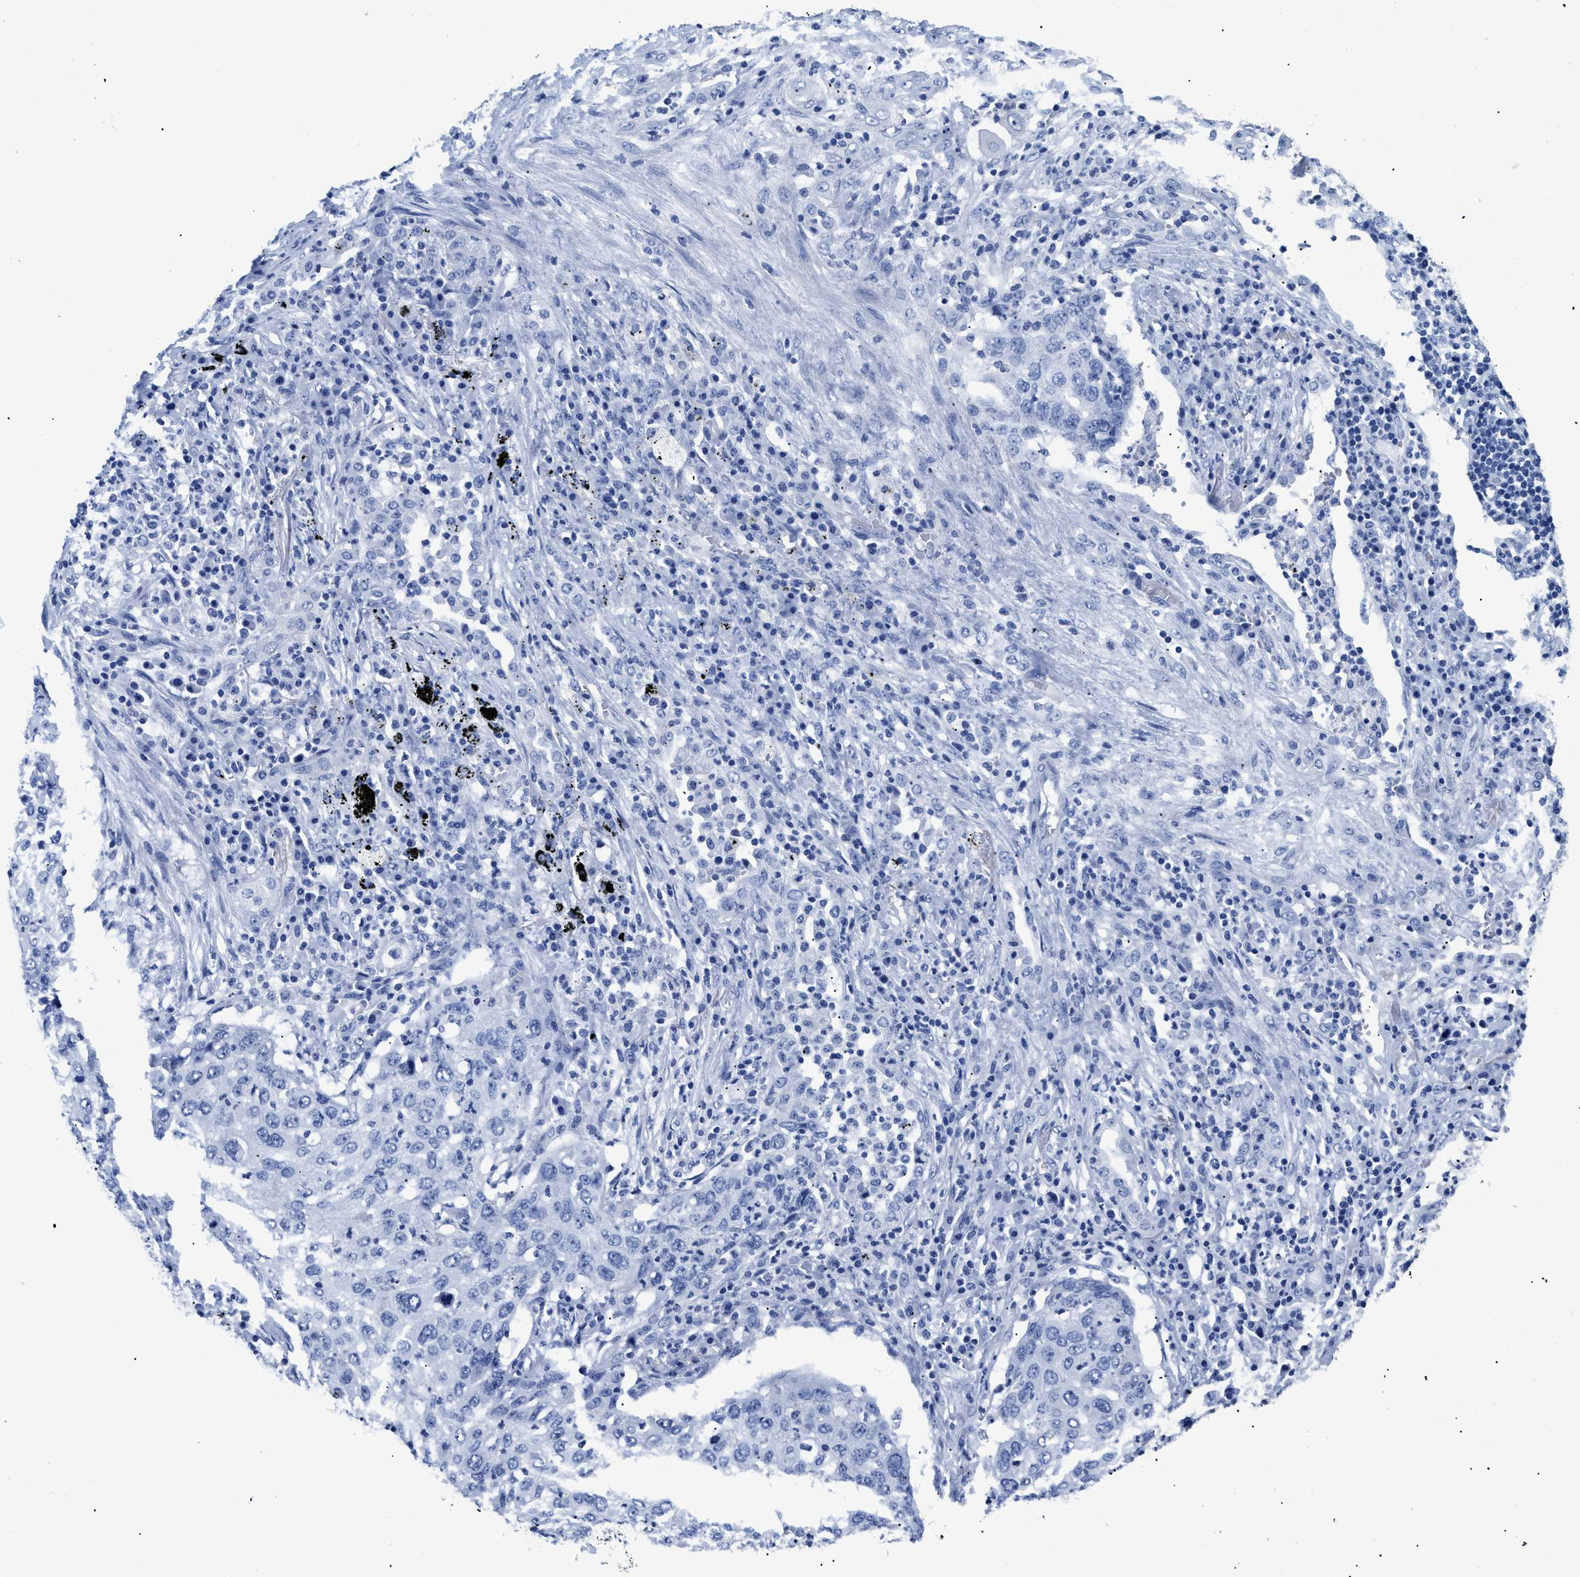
{"staining": {"intensity": "negative", "quantity": "none", "location": "none"}, "tissue": "lung cancer", "cell_type": "Tumor cells", "image_type": "cancer", "snomed": [{"axis": "morphology", "description": "Squamous cell carcinoma, NOS"}, {"axis": "topography", "description": "Lung"}], "caption": "This is an immunohistochemistry photomicrograph of lung squamous cell carcinoma. There is no expression in tumor cells.", "gene": "DLC1", "patient": {"sex": "female", "age": 63}}